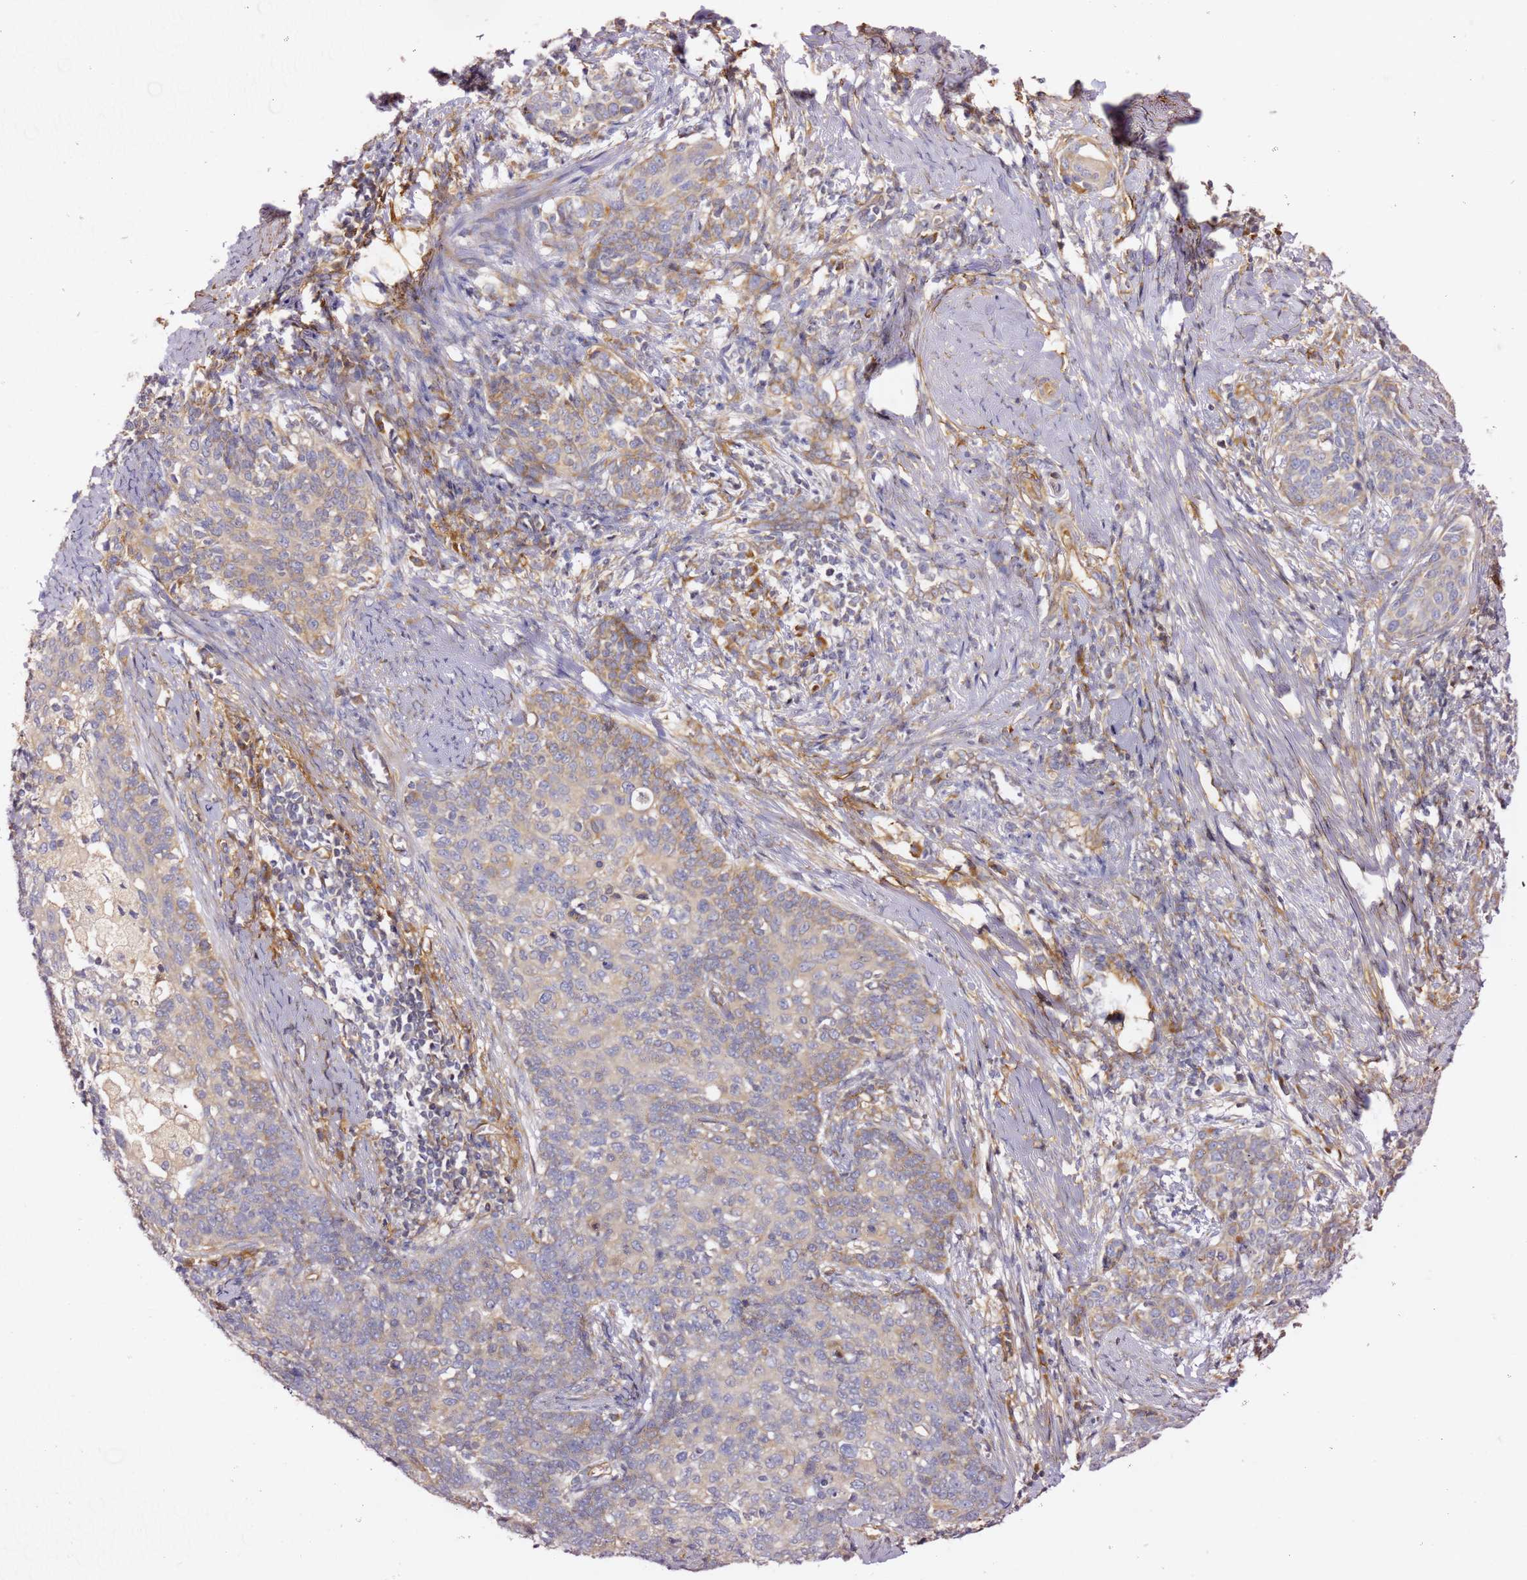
{"staining": {"intensity": "negative", "quantity": "none", "location": "none"}, "tissue": "cervical cancer", "cell_type": "Tumor cells", "image_type": "cancer", "snomed": [{"axis": "morphology", "description": "Squamous cell carcinoma, NOS"}, {"axis": "topography", "description": "Cervix"}], "caption": "Immunohistochemistry histopathology image of squamous cell carcinoma (cervical) stained for a protein (brown), which shows no expression in tumor cells.", "gene": "KIF7", "patient": {"sex": "female", "age": 39}}